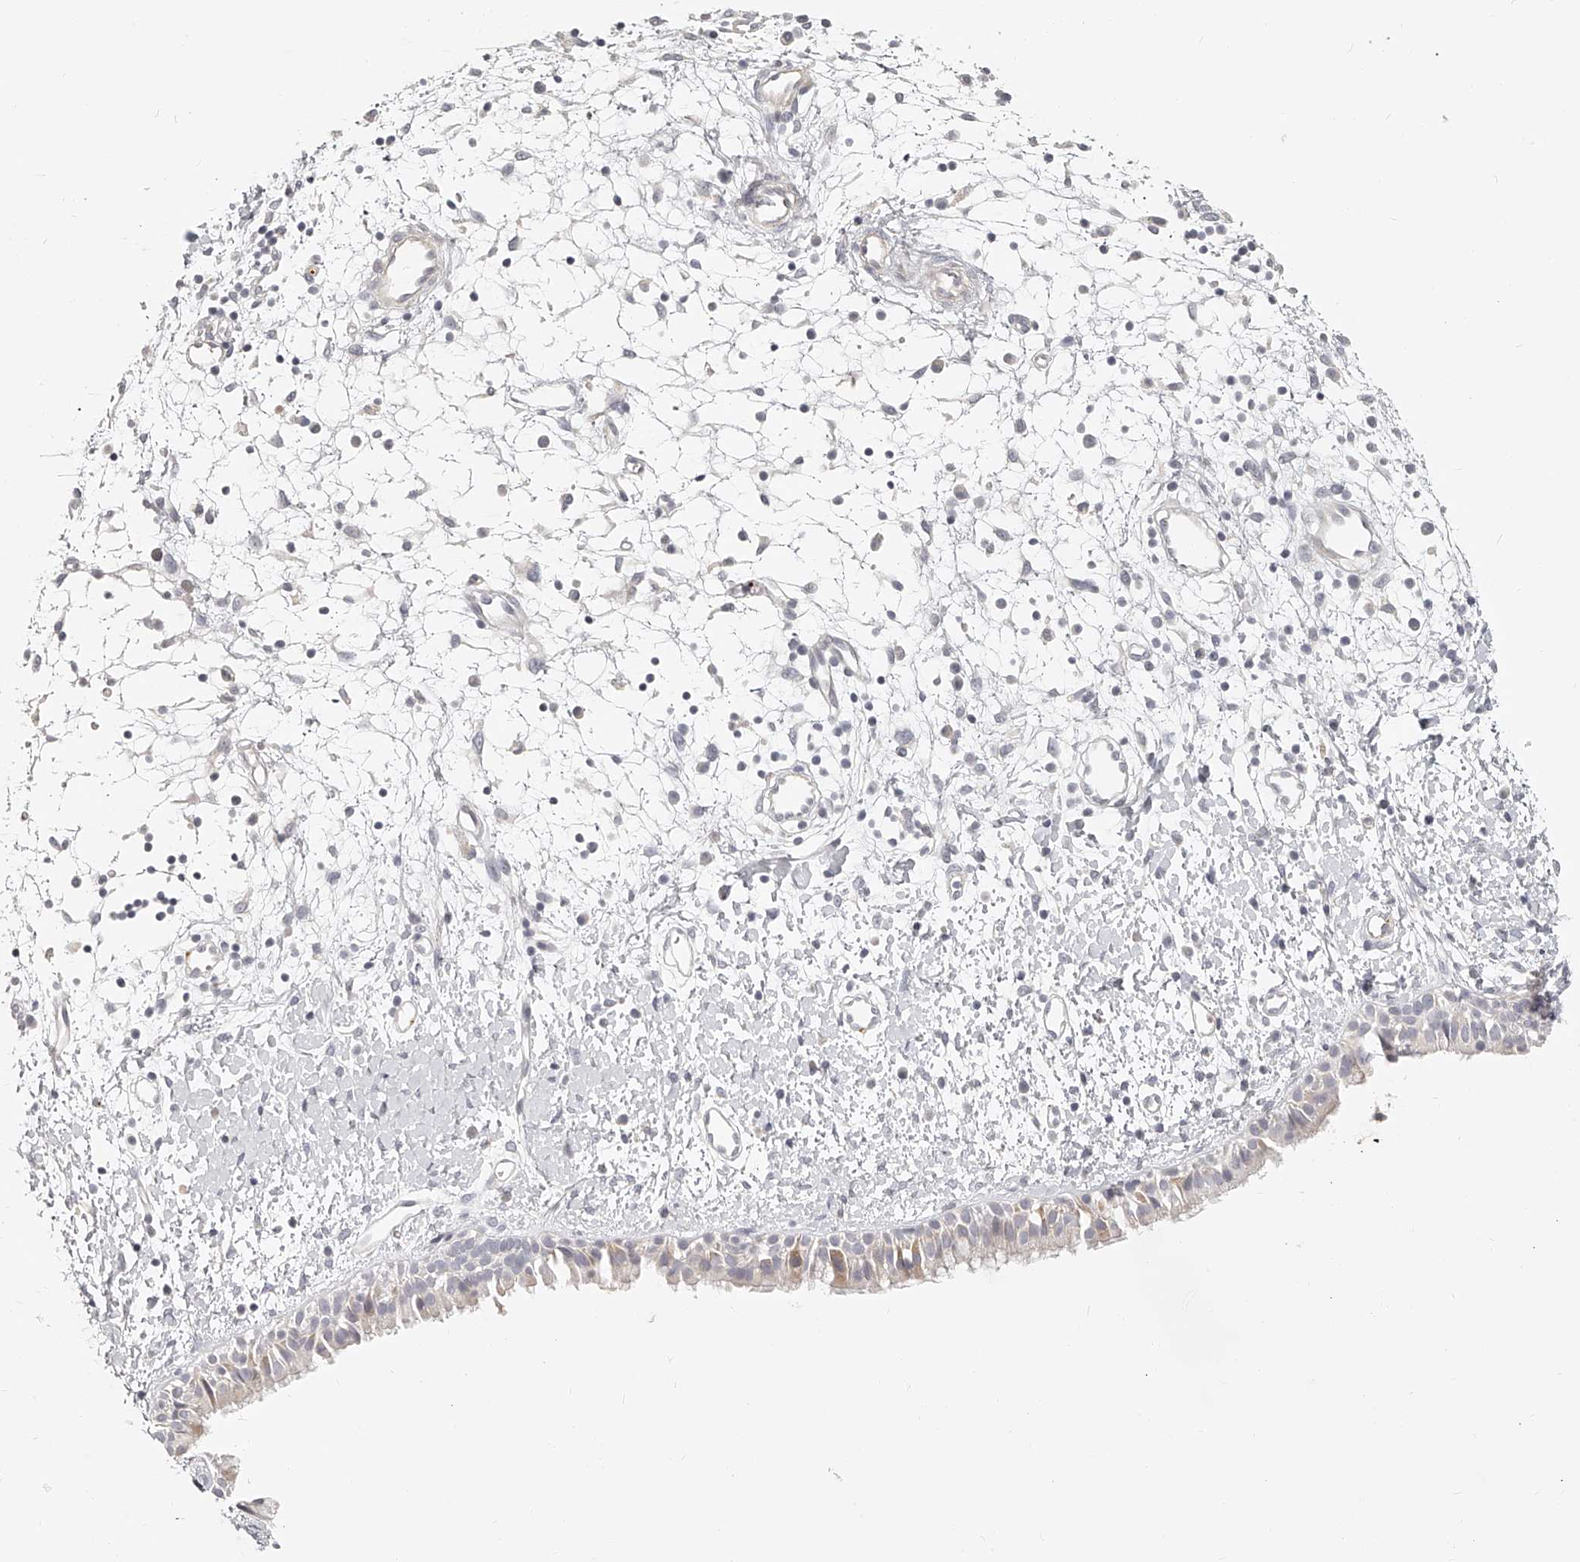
{"staining": {"intensity": "weak", "quantity": "<25%", "location": "cytoplasmic/membranous"}, "tissue": "nasopharynx", "cell_type": "Respiratory epithelial cells", "image_type": "normal", "snomed": [{"axis": "morphology", "description": "Normal tissue, NOS"}, {"axis": "topography", "description": "Nasopharynx"}], "caption": "This is a micrograph of IHC staining of normal nasopharynx, which shows no positivity in respiratory epithelial cells. The staining is performed using DAB brown chromogen with nuclei counter-stained in using hematoxylin.", "gene": "ITGB3", "patient": {"sex": "male", "age": 22}}